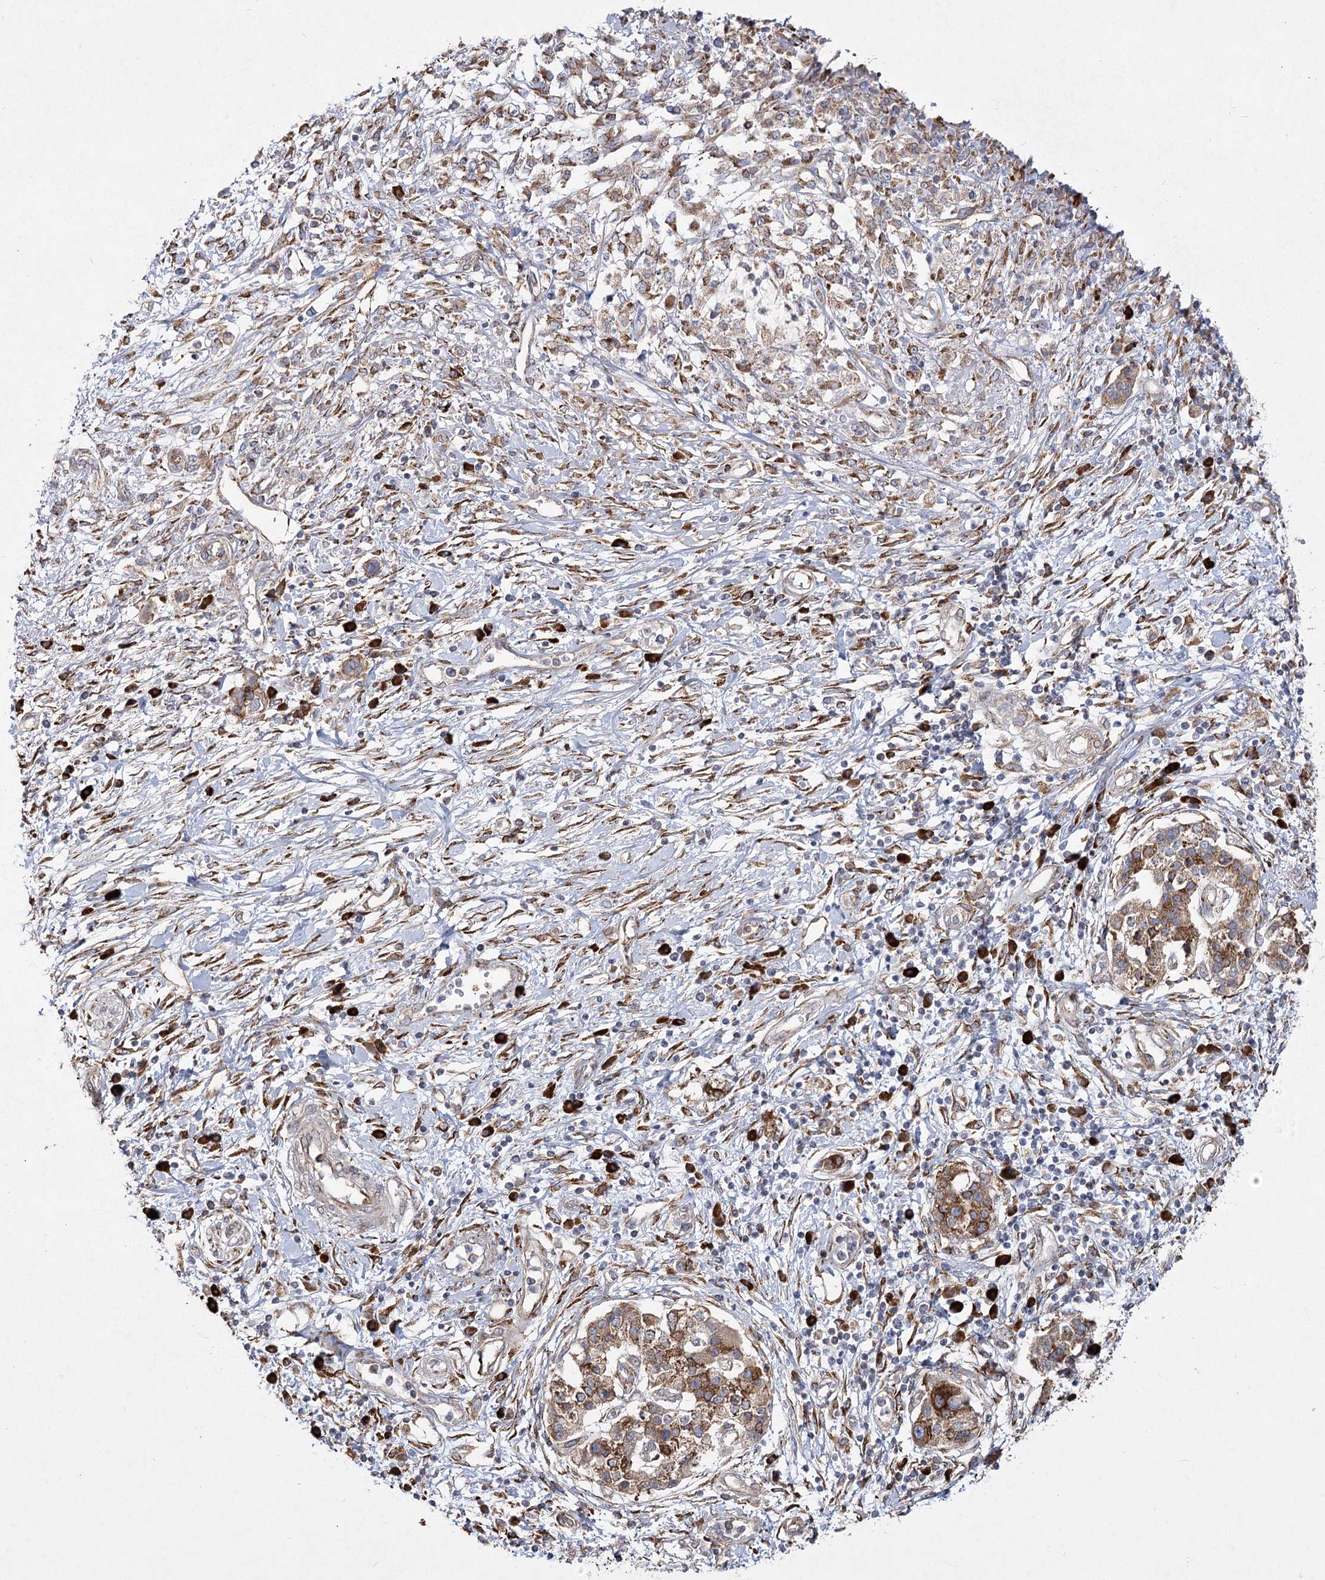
{"staining": {"intensity": "moderate", "quantity": ">75%", "location": "cytoplasmic/membranous"}, "tissue": "pancreatic cancer", "cell_type": "Tumor cells", "image_type": "cancer", "snomed": [{"axis": "morphology", "description": "Adenocarcinoma, NOS"}, {"axis": "topography", "description": "Pancreas"}], "caption": "Immunohistochemistry (DAB) staining of adenocarcinoma (pancreatic) exhibits moderate cytoplasmic/membranous protein expression in approximately >75% of tumor cells.", "gene": "NHLRC2", "patient": {"sex": "female", "age": 56}}